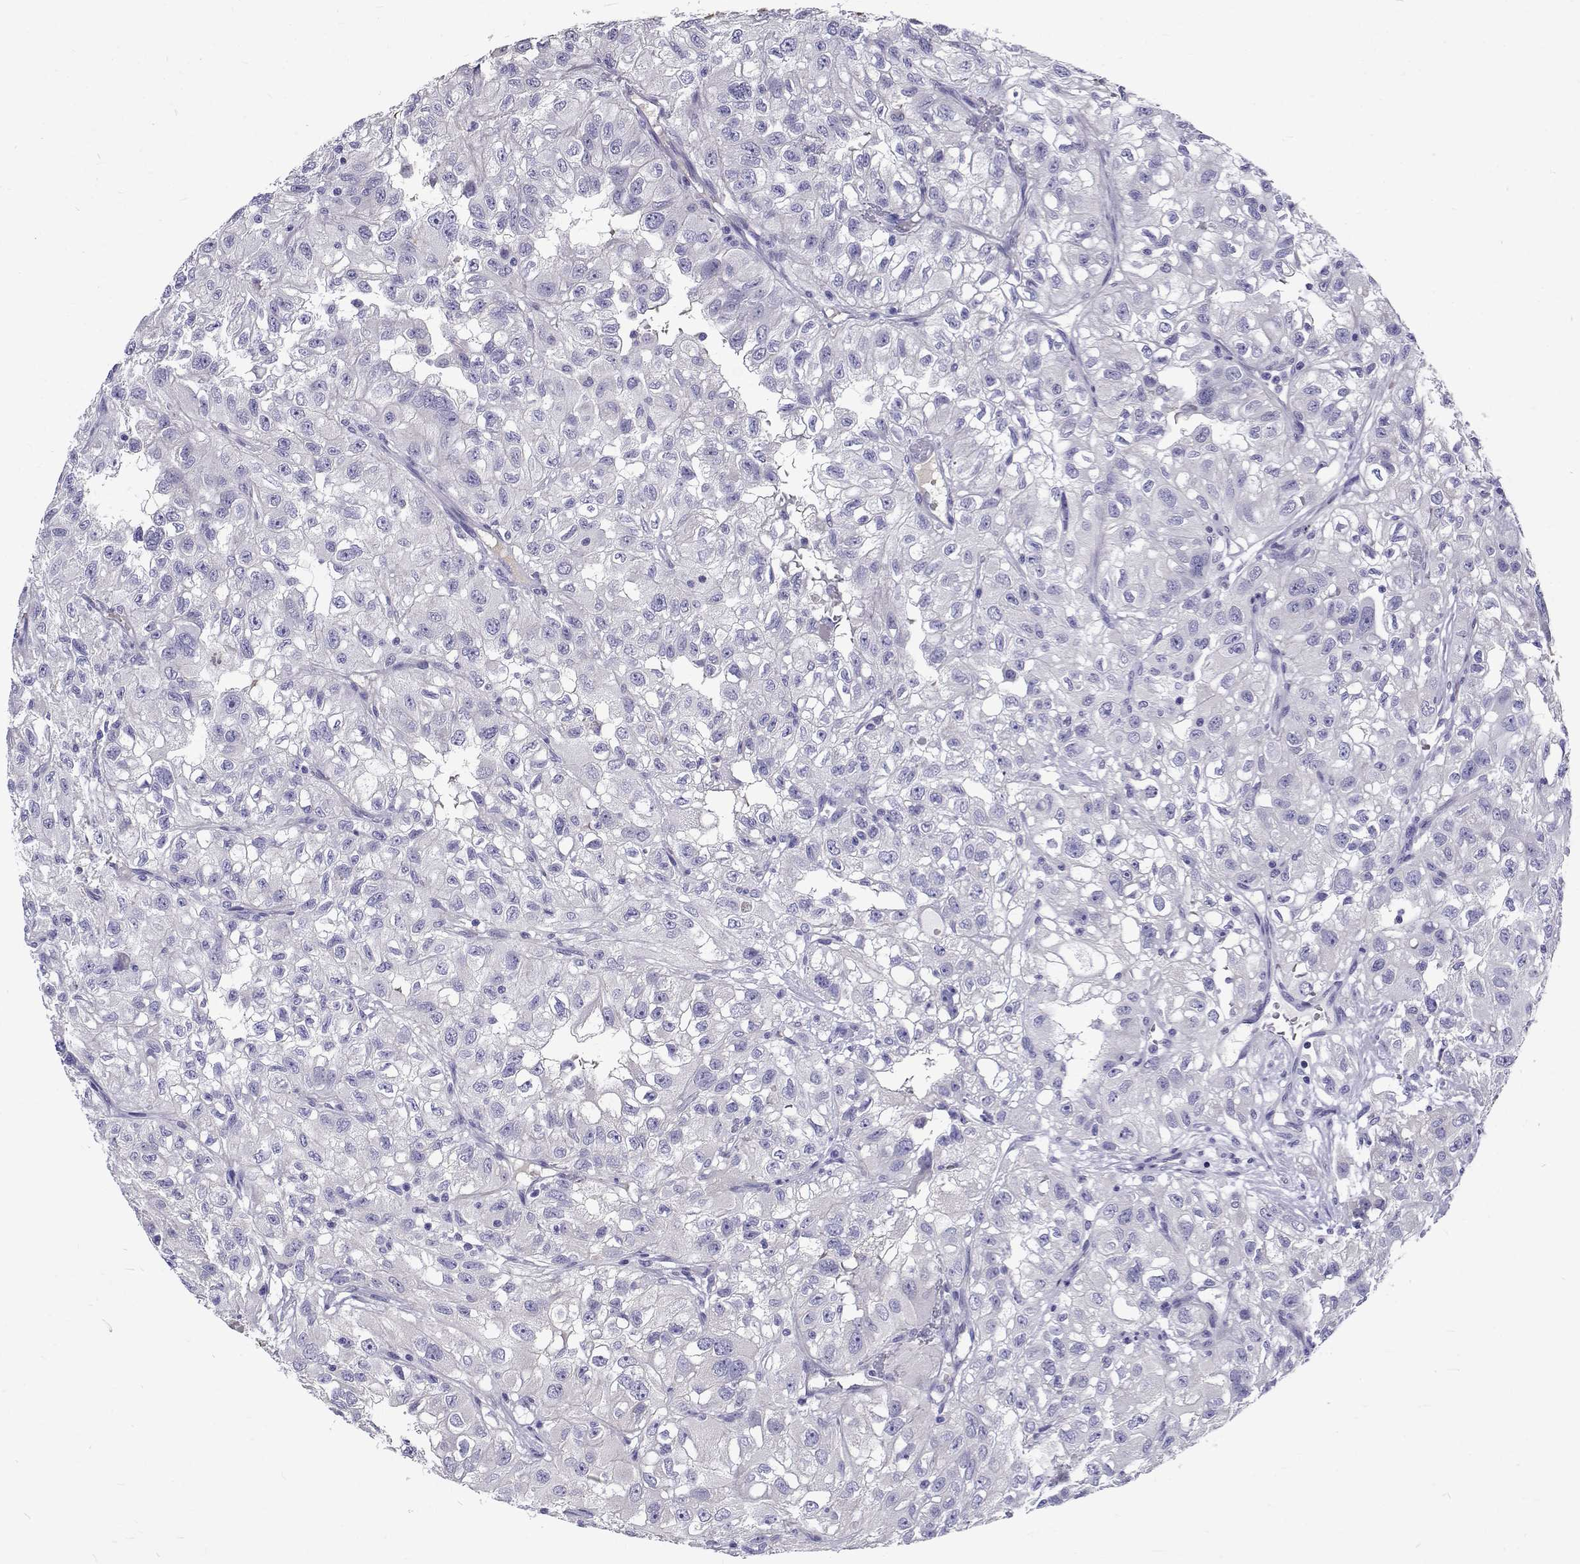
{"staining": {"intensity": "negative", "quantity": "none", "location": "none"}, "tissue": "renal cancer", "cell_type": "Tumor cells", "image_type": "cancer", "snomed": [{"axis": "morphology", "description": "Adenocarcinoma, NOS"}, {"axis": "topography", "description": "Kidney"}], "caption": "DAB immunohistochemical staining of renal adenocarcinoma demonstrates no significant positivity in tumor cells.", "gene": "IGSF1", "patient": {"sex": "male", "age": 64}}